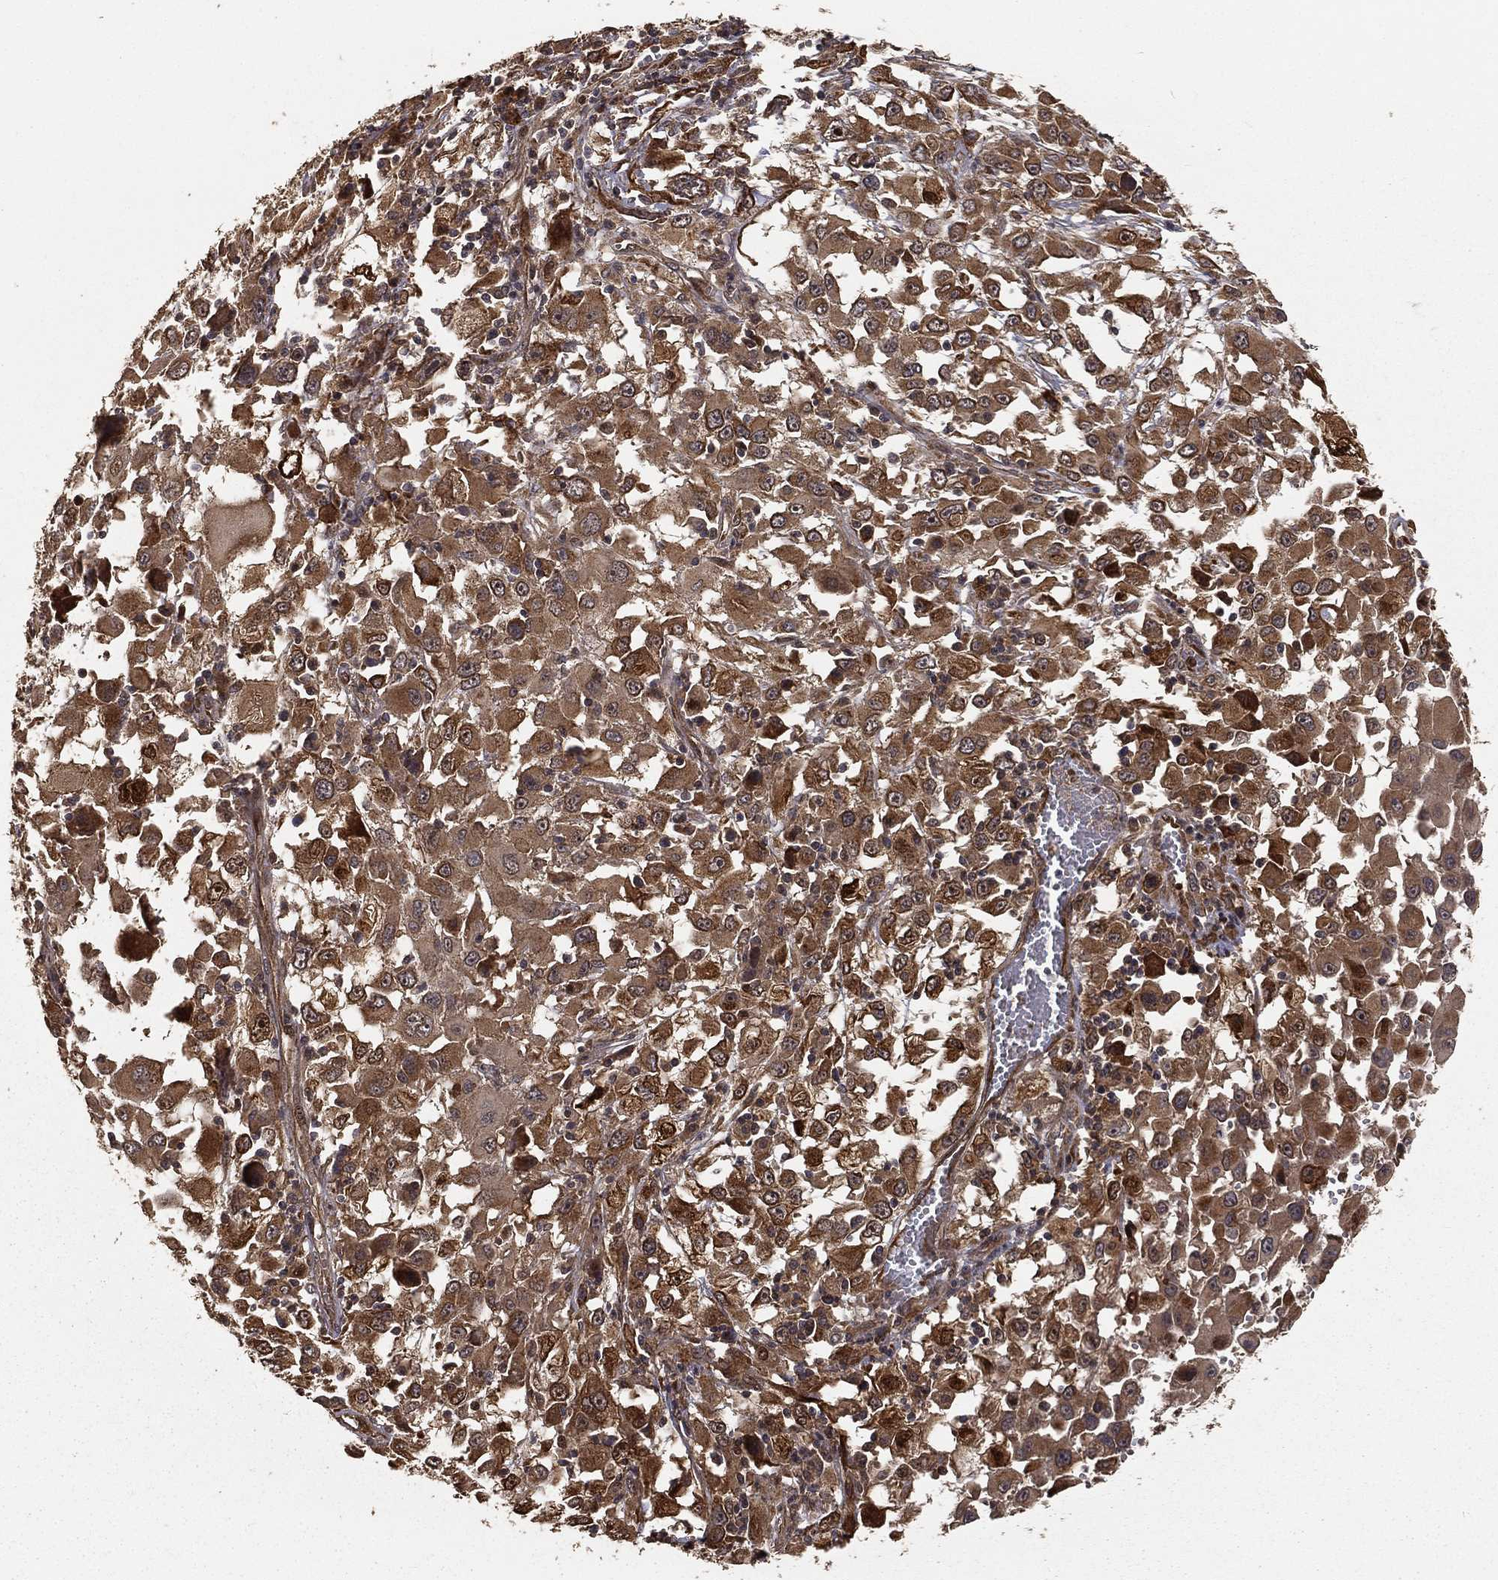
{"staining": {"intensity": "strong", "quantity": "<25%", "location": "cytoplasmic/membranous,nuclear"}, "tissue": "melanoma", "cell_type": "Tumor cells", "image_type": "cancer", "snomed": [{"axis": "morphology", "description": "Malignant melanoma, Metastatic site"}, {"axis": "topography", "description": "Soft tissue"}], "caption": "A histopathology image of malignant melanoma (metastatic site) stained for a protein shows strong cytoplasmic/membranous and nuclear brown staining in tumor cells. The staining was performed using DAB to visualize the protein expression in brown, while the nuclei were stained in blue with hematoxylin (Magnification: 20x).", "gene": "MAPK1", "patient": {"sex": "male", "age": 50}}